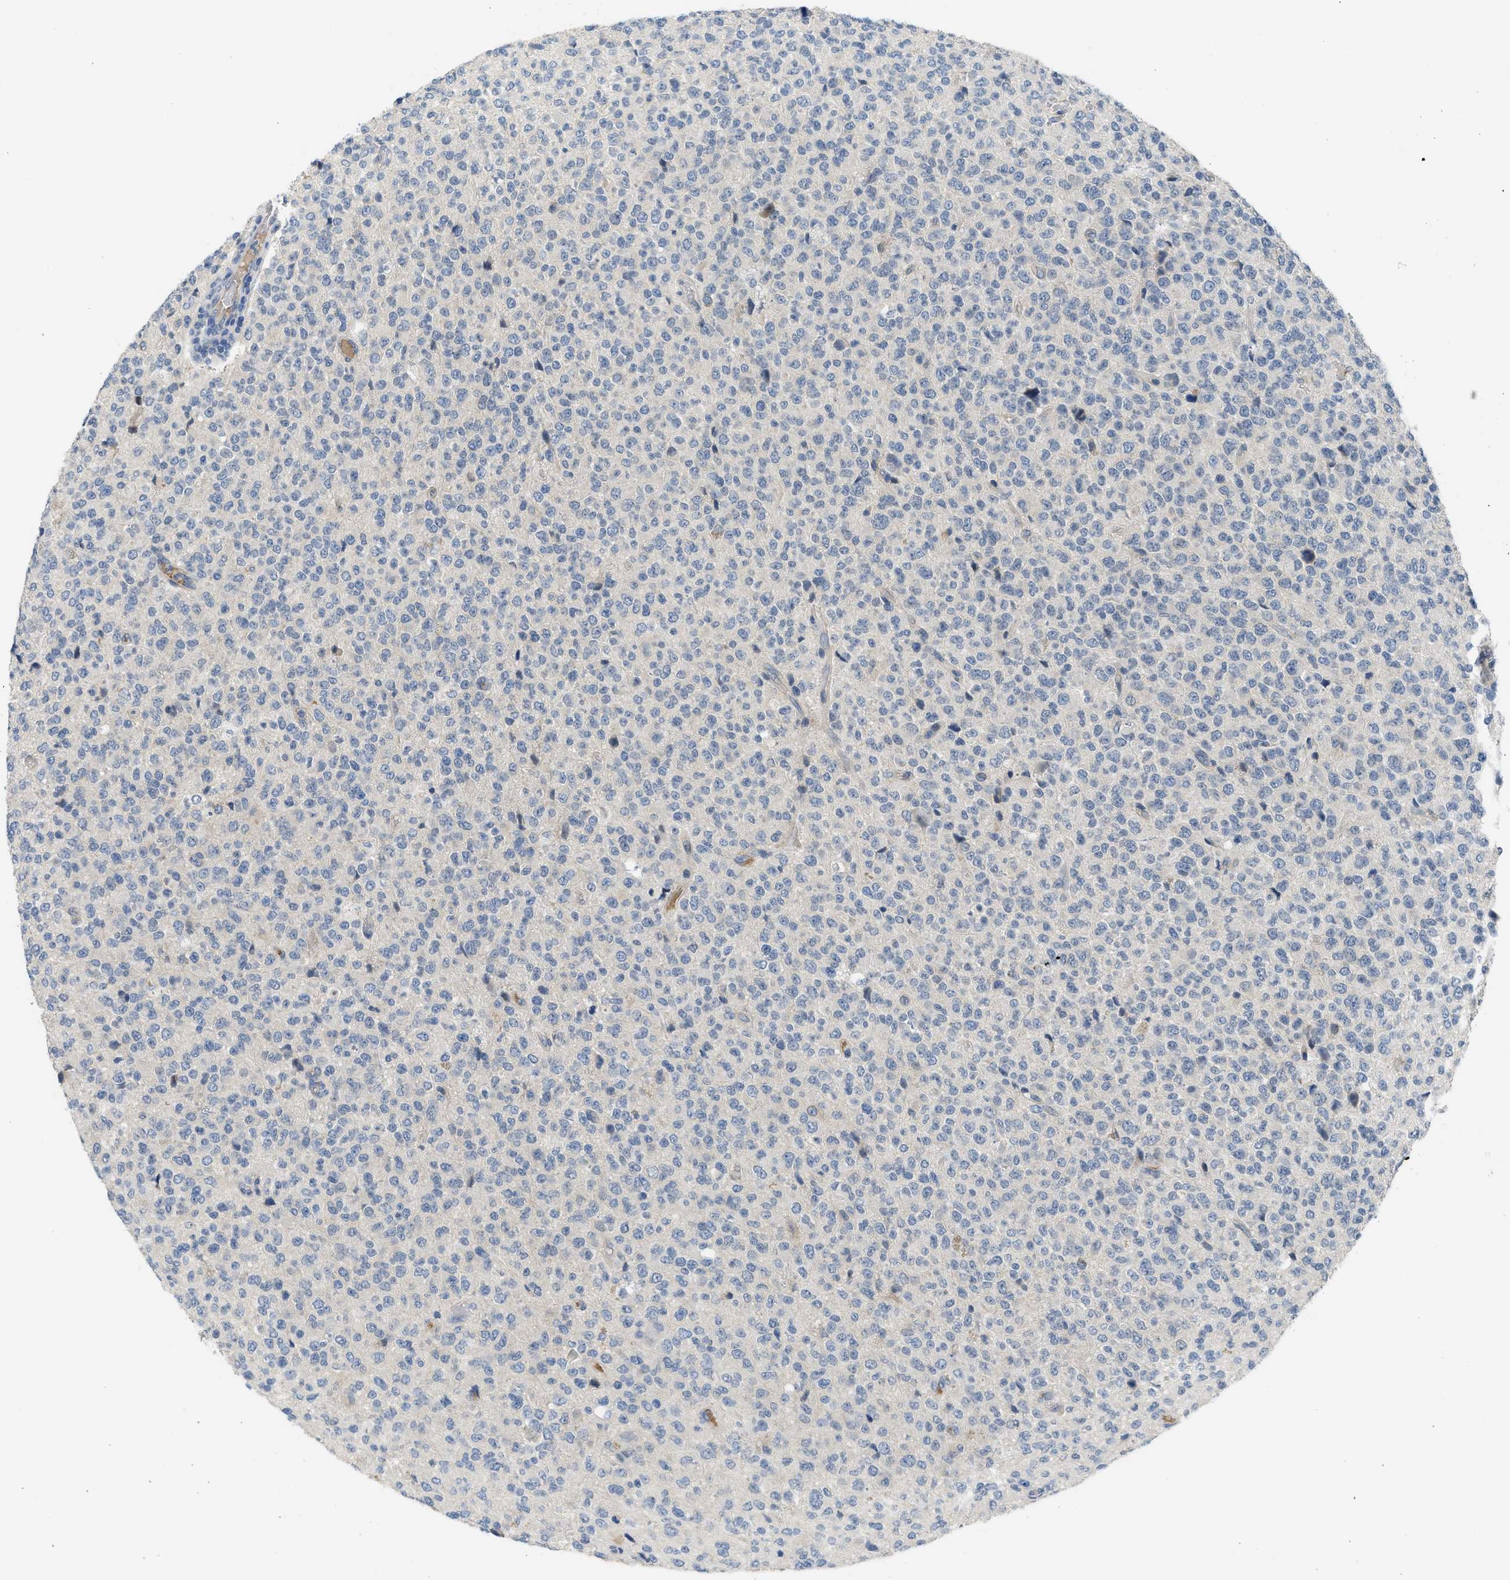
{"staining": {"intensity": "negative", "quantity": "none", "location": "none"}, "tissue": "glioma", "cell_type": "Tumor cells", "image_type": "cancer", "snomed": [{"axis": "morphology", "description": "Glioma, malignant, High grade"}, {"axis": "topography", "description": "pancreas cauda"}], "caption": "This histopathology image is of glioma stained with immunohistochemistry (IHC) to label a protein in brown with the nuclei are counter-stained blue. There is no positivity in tumor cells.", "gene": "TNFAIP1", "patient": {"sex": "male", "age": 60}}